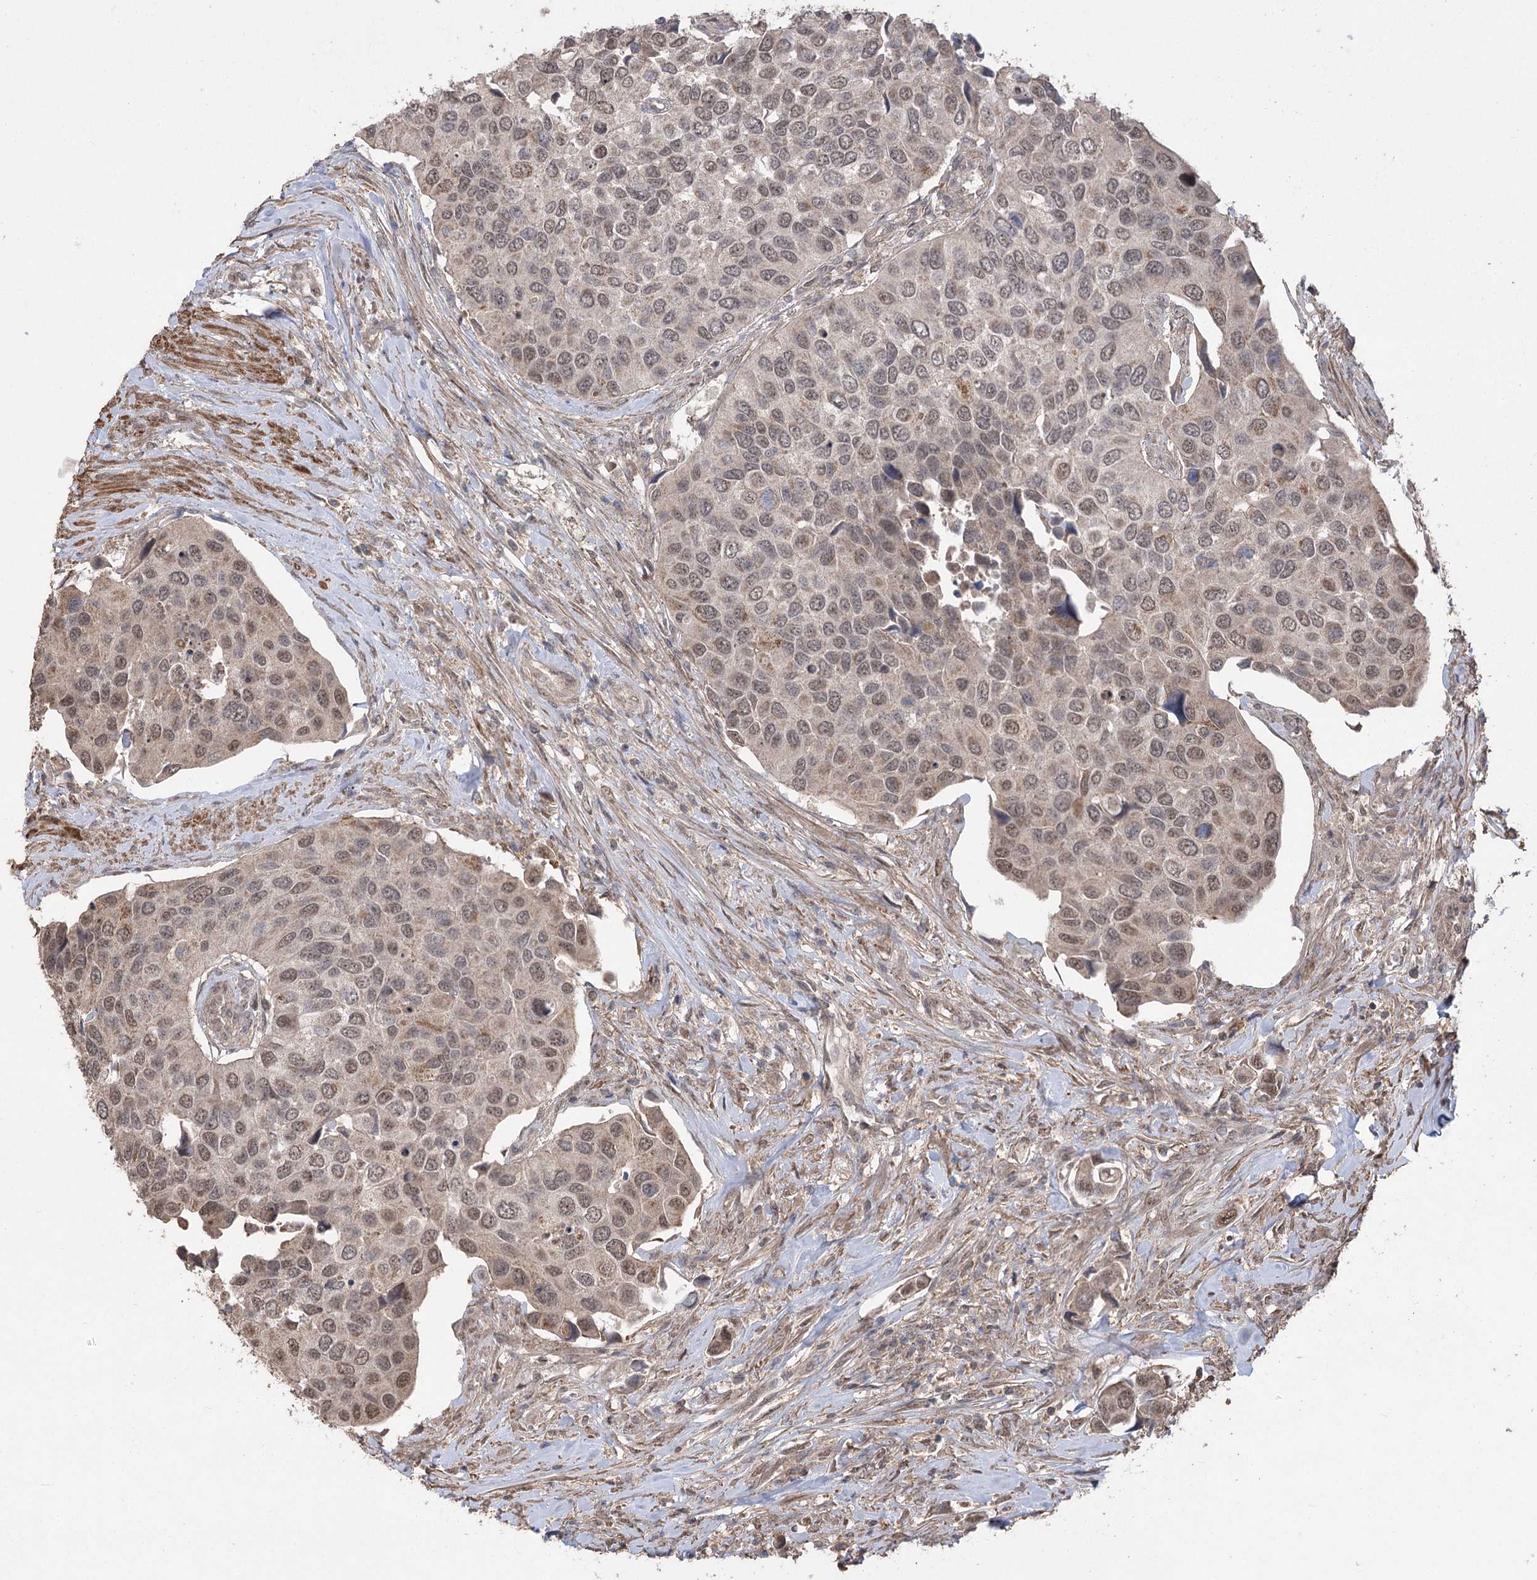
{"staining": {"intensity": "moderate", "quantity": ">75%", "location": "nuclear"}, "tissue": "urothelial cancer", "cell_type": "Tumor cells", "image_type": "cancer", "snomed": [{"axis": "morphology", "description": "Urothelial carcinoma, High grade"}, {"axis": "topography", "description": "Urinary bladder"}], "caption": "Immunohistochemistry (DAB (3,3'-diaminobenzidine)) staining of high-grade urothelial carcinoma shows moderate nuclear protein staining in approximately >75% of tumor cells.", "gene": "TENM2", "patient": {"sex": "male", "age": 74}}